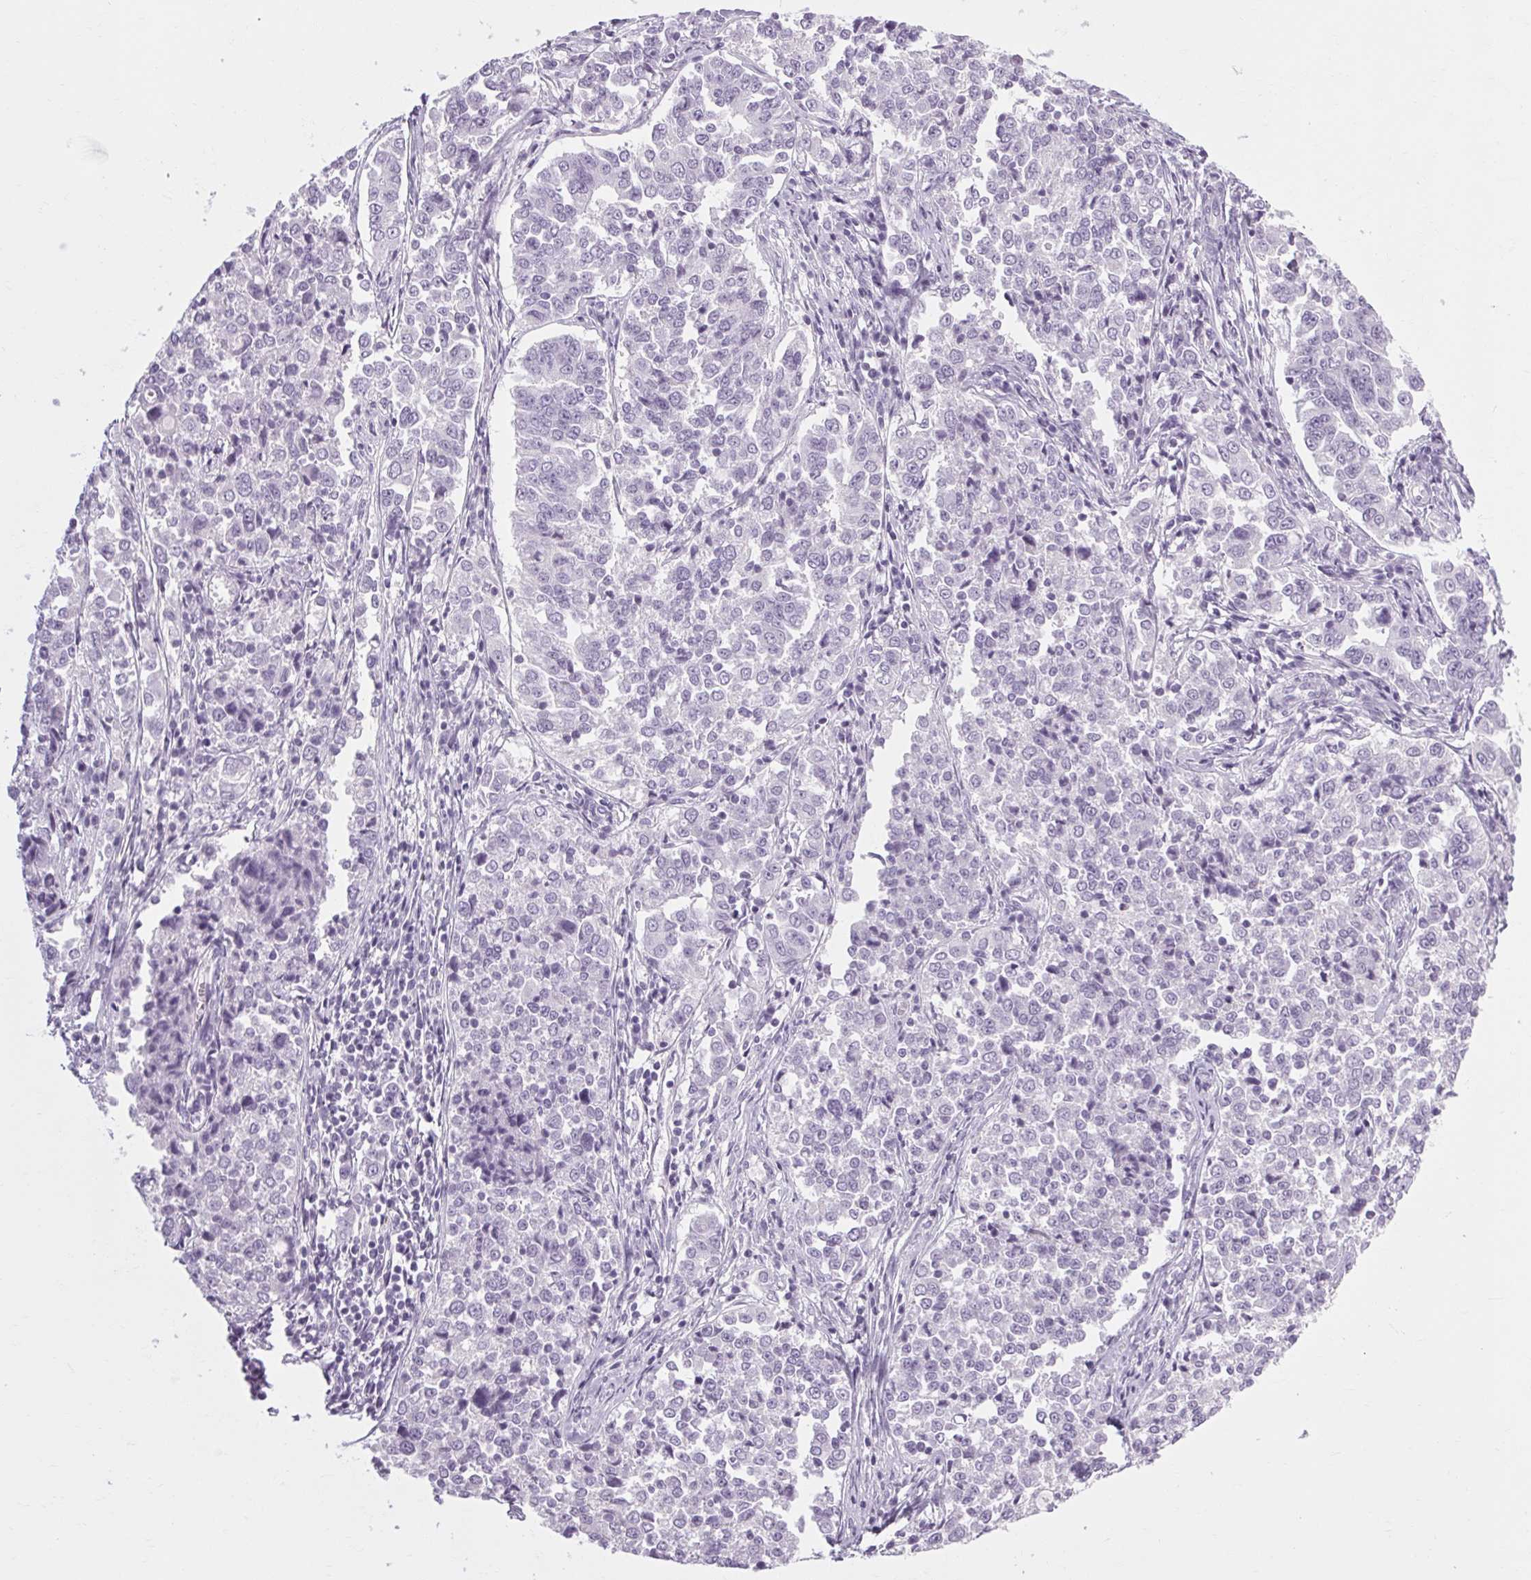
{"staining": {"intensity": "negative", "quantity": "none", "location": "none"}, "tissue": "endometrial cancer", "cell_type": "Tumor cells", "image_type": "cancer", "snomed": [{"axis": "morphology", "description": "Adenocarcinoma, NOS"}, {"axis": "topography", "description": "Endometrium"}], "caption": "This image is of endometrial adenocarcinoma stained with immunohistochemistry to label a protein in brown with the nuclei are counter-stained blue. There is no positivity in tumor cells. (Brightfield microscopy of DAB (3,3'-diaminobenzidine) immunohistochemistry at high magnification).", "gene": "POMC", "patient": {"sex": "female", "age": 43}}